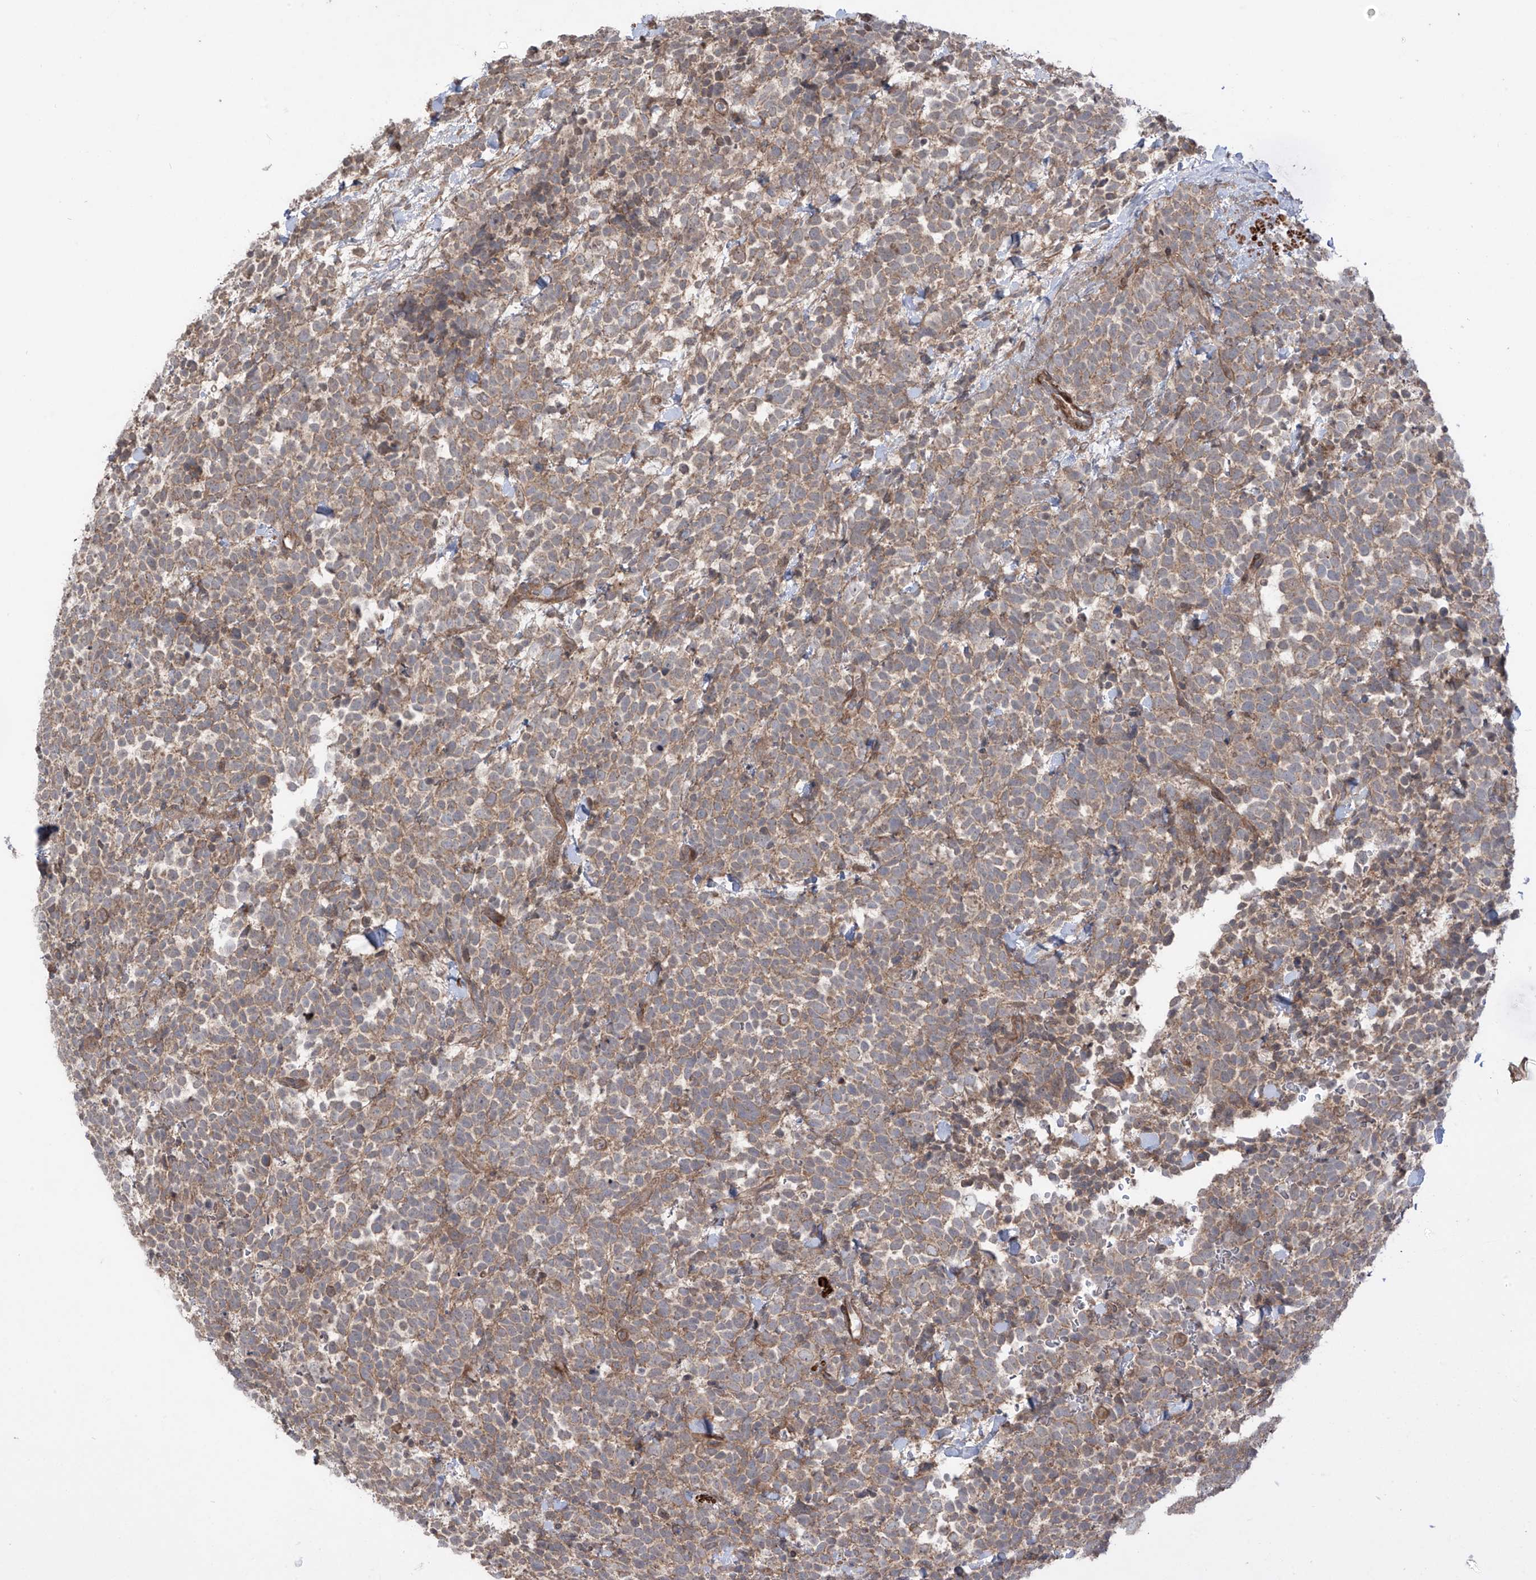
{"staining": {"intensity": "weak", "quantity": ">75%", "location": "cytoplasmic/membranous"}, "tissue": "urothelial cancer", "cell_type": "Tumor cells", "image_type": "cancer", "snomed": [{"axis": "morphology", "description": "Urothelial carcinoma, High grade"}, {"axis": "topography", "description": "Urinary bladder"}], "caption": "Protein staining by immunohistochemistry (IHC) demonstrates weak cytoplasmic/membranous positivity in about >75% of tumor cells in urothelial cancer.", "gene": "LRRC74A", "patient": {"sex": "female", "age": 82}}